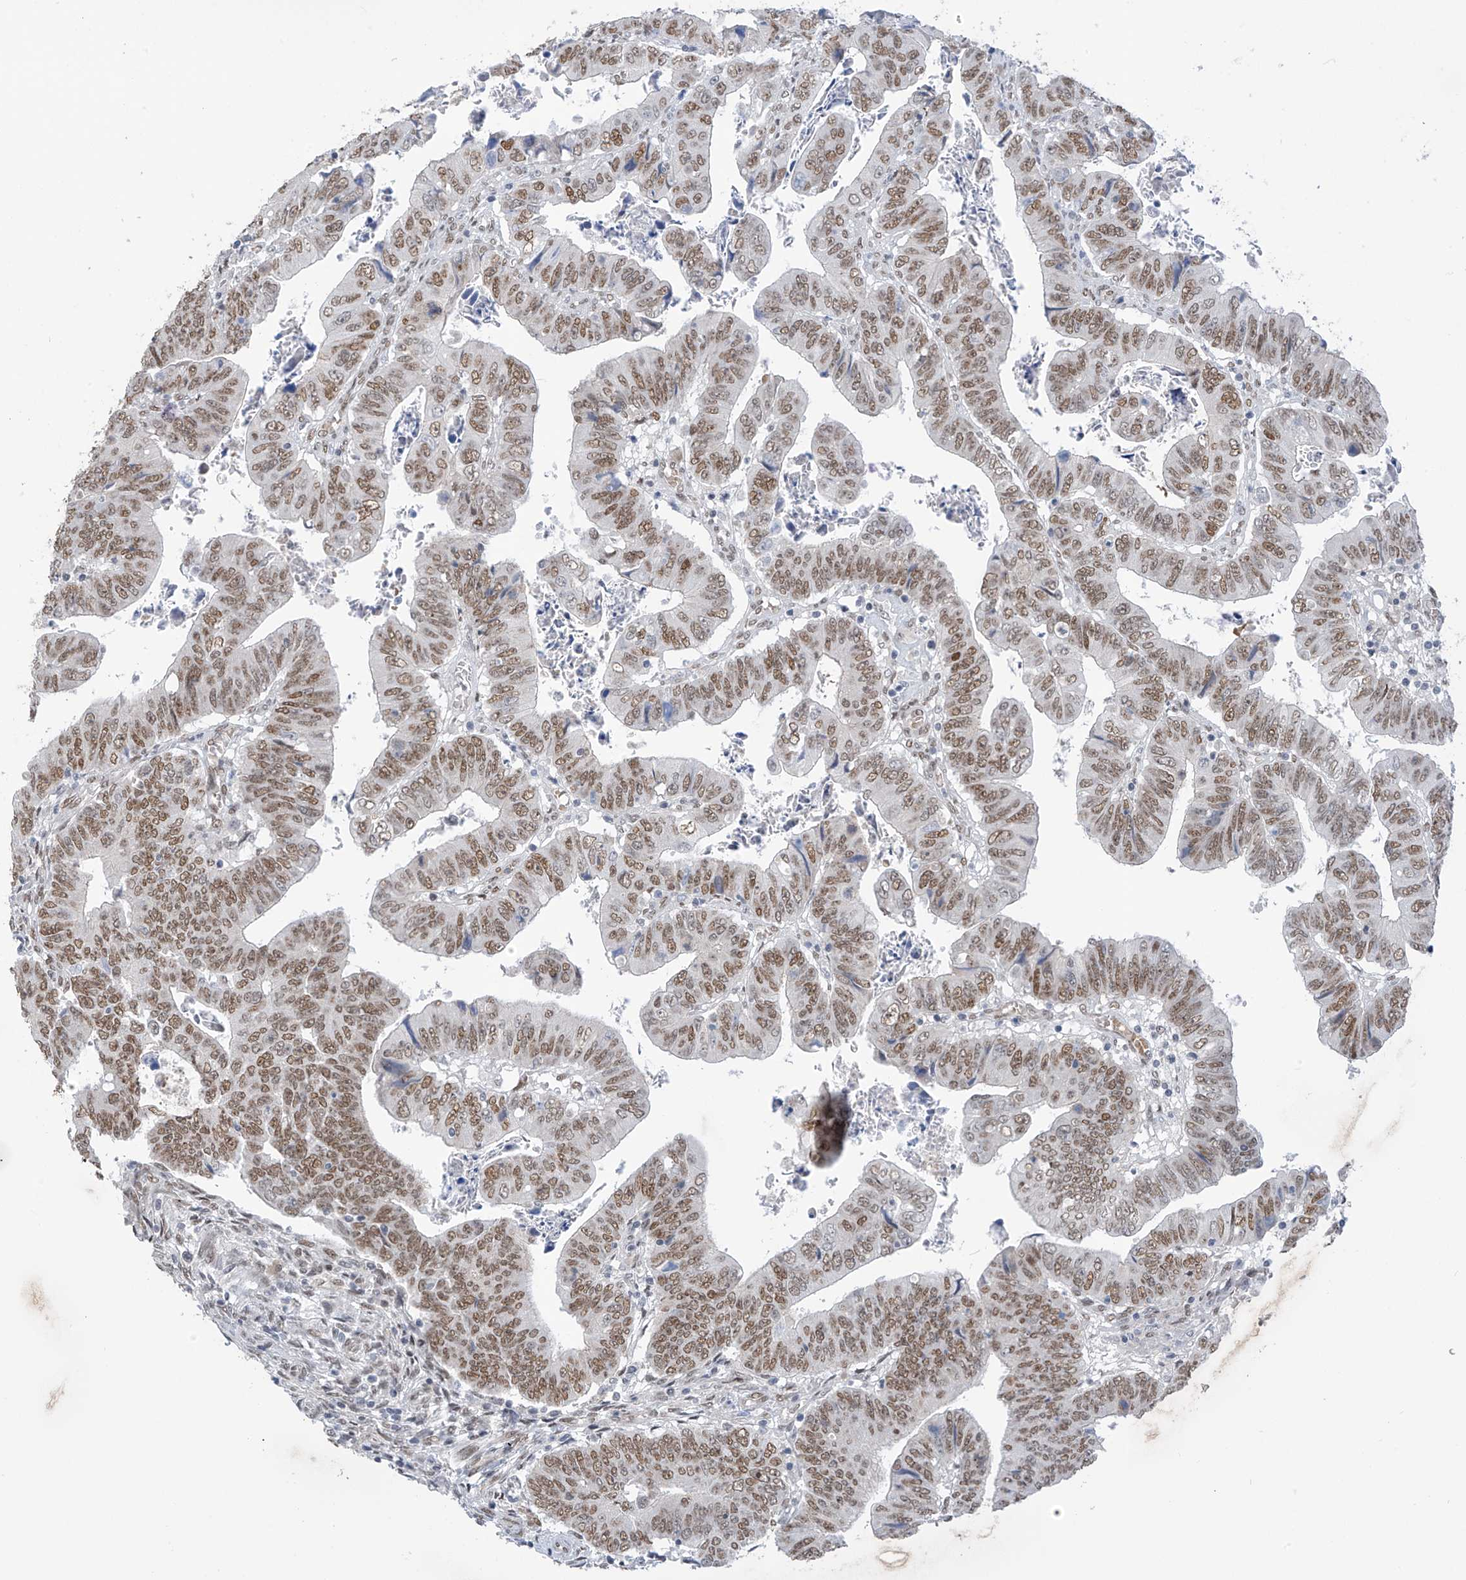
{"staining": {"intensity": "moderate", "quantity": ">75%", "location": "nuclear"}, "tissue": "colorectal cancer", "cell_type": "Tumor cells", "image_type": "cancer", "snomed": [{"axis": "morphology", "description": "Normal tissue, NOS"}, {"axis": "morphology", "description": "Adenocarcinoma, NOS"}, {"axis": "topography", "description": "Rectum"}], "caption": "Protein expression analysis of colorectal cancer (adenocarcinoma) displays moderate nuclear staining in about >75% of tumor cells. (DAB IHC with brightfield microscopy, high magnification).", "gene": "MCM9", "patient": {"sex": "female", "age": 65}}